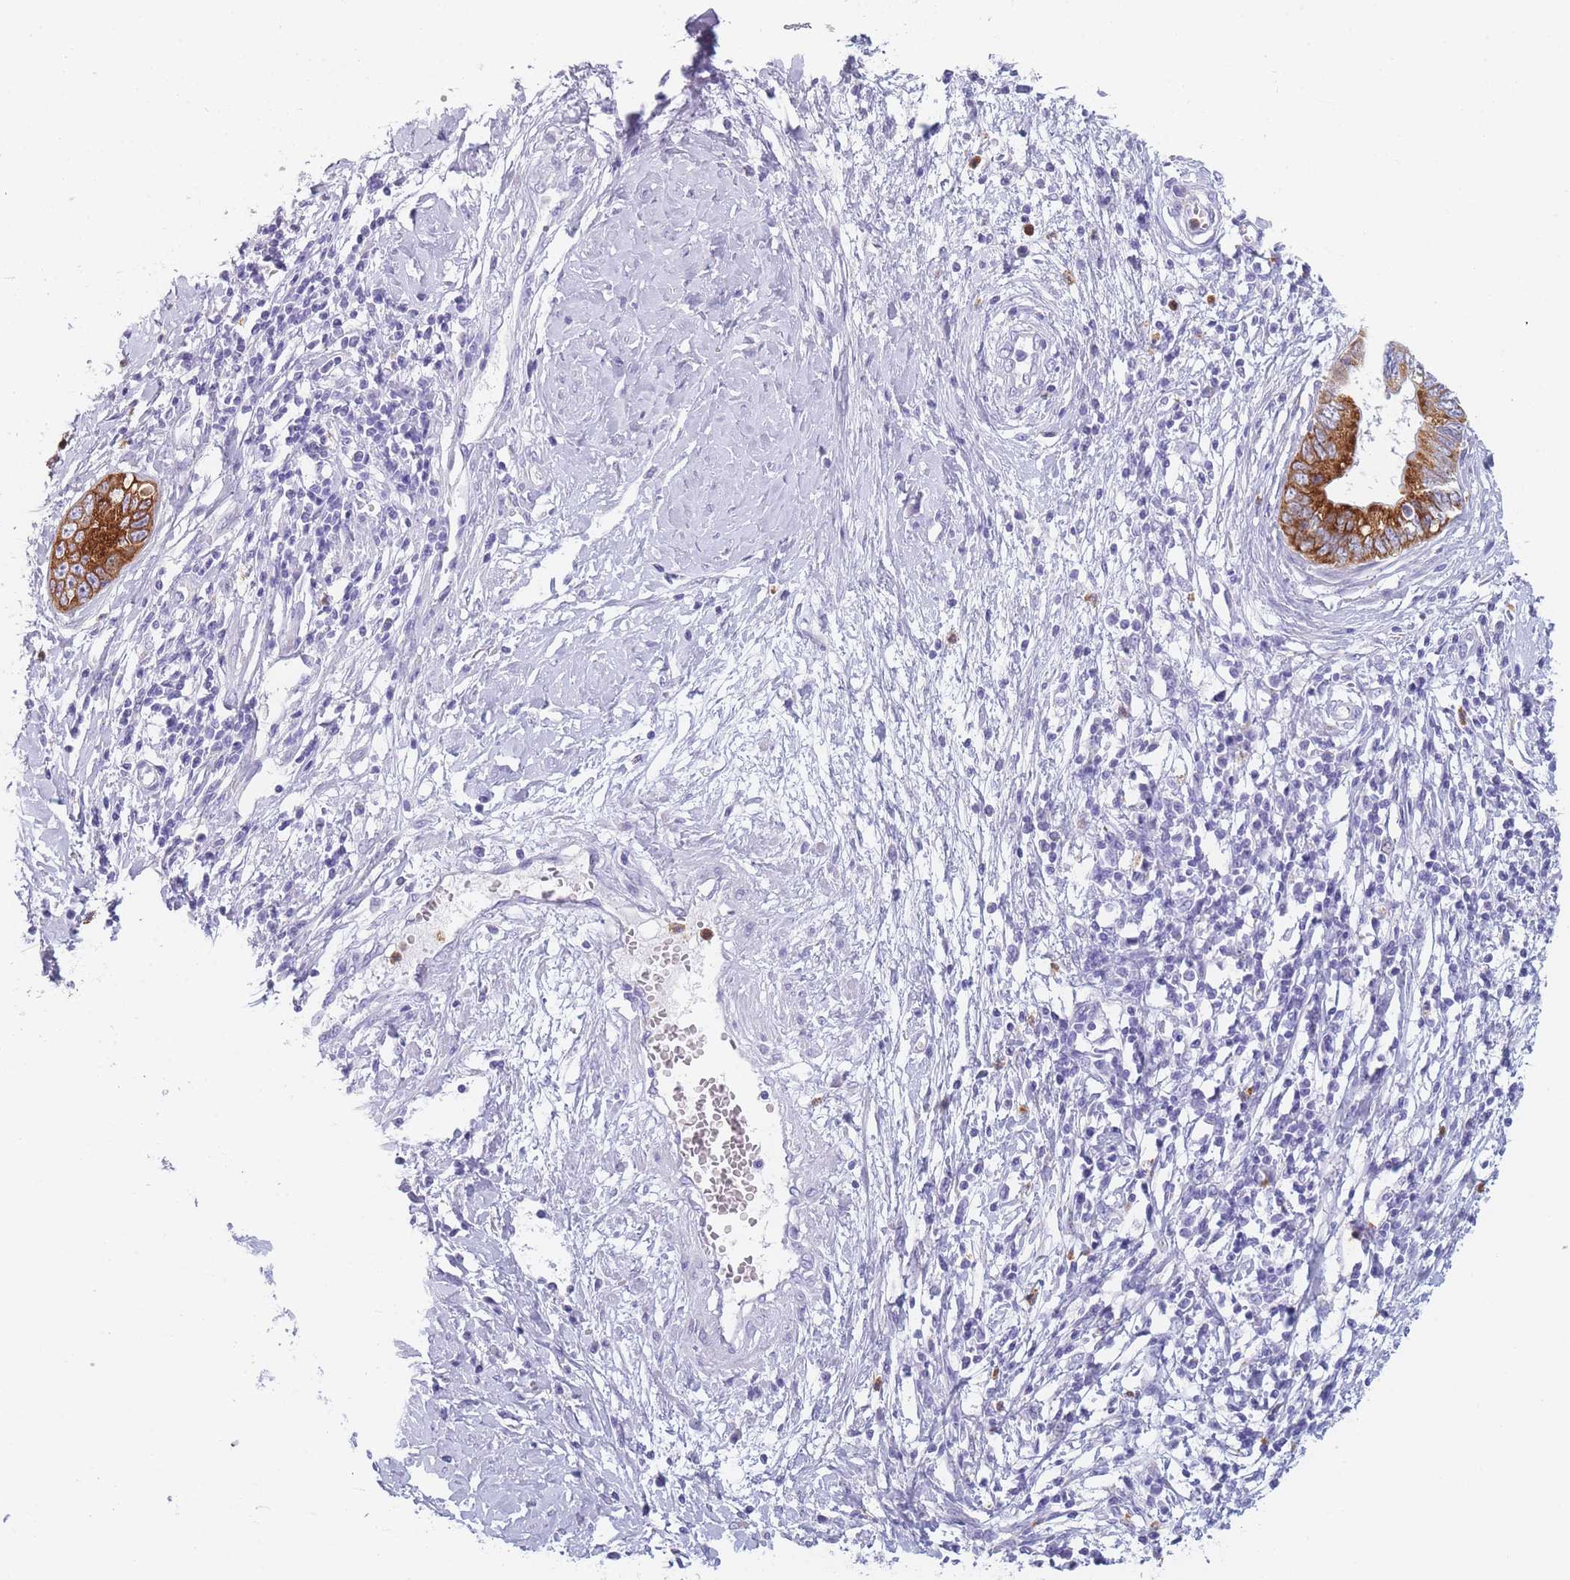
{"staining": {"intensity": "strong", "quantity": ">75%", "location": "cytoplasmic/membranous"}, "tissue": "cervical cancer", "cell_type": "Tumor cells", "image_type": "cancer", "snomed": [{"axis": "morphology", "description": "Adenocarcinoma, NOS"}, {"axis": "topography", "description": "Cervix"}], "caption": "An immunohistochemistry image of tumor tissue is shown. Protein staining in brown highlights strong cytoplasmic/membranous positivity in cervical adenocarcinoma within tumor cells. The staining was performed using DAB to visualize the protein expression in brown, while the nuclei were stained in blue with hematoxylin (Magnification: 20x).", "gene": "ZNF627", "patient": {"sex": "female", "age": 44}}